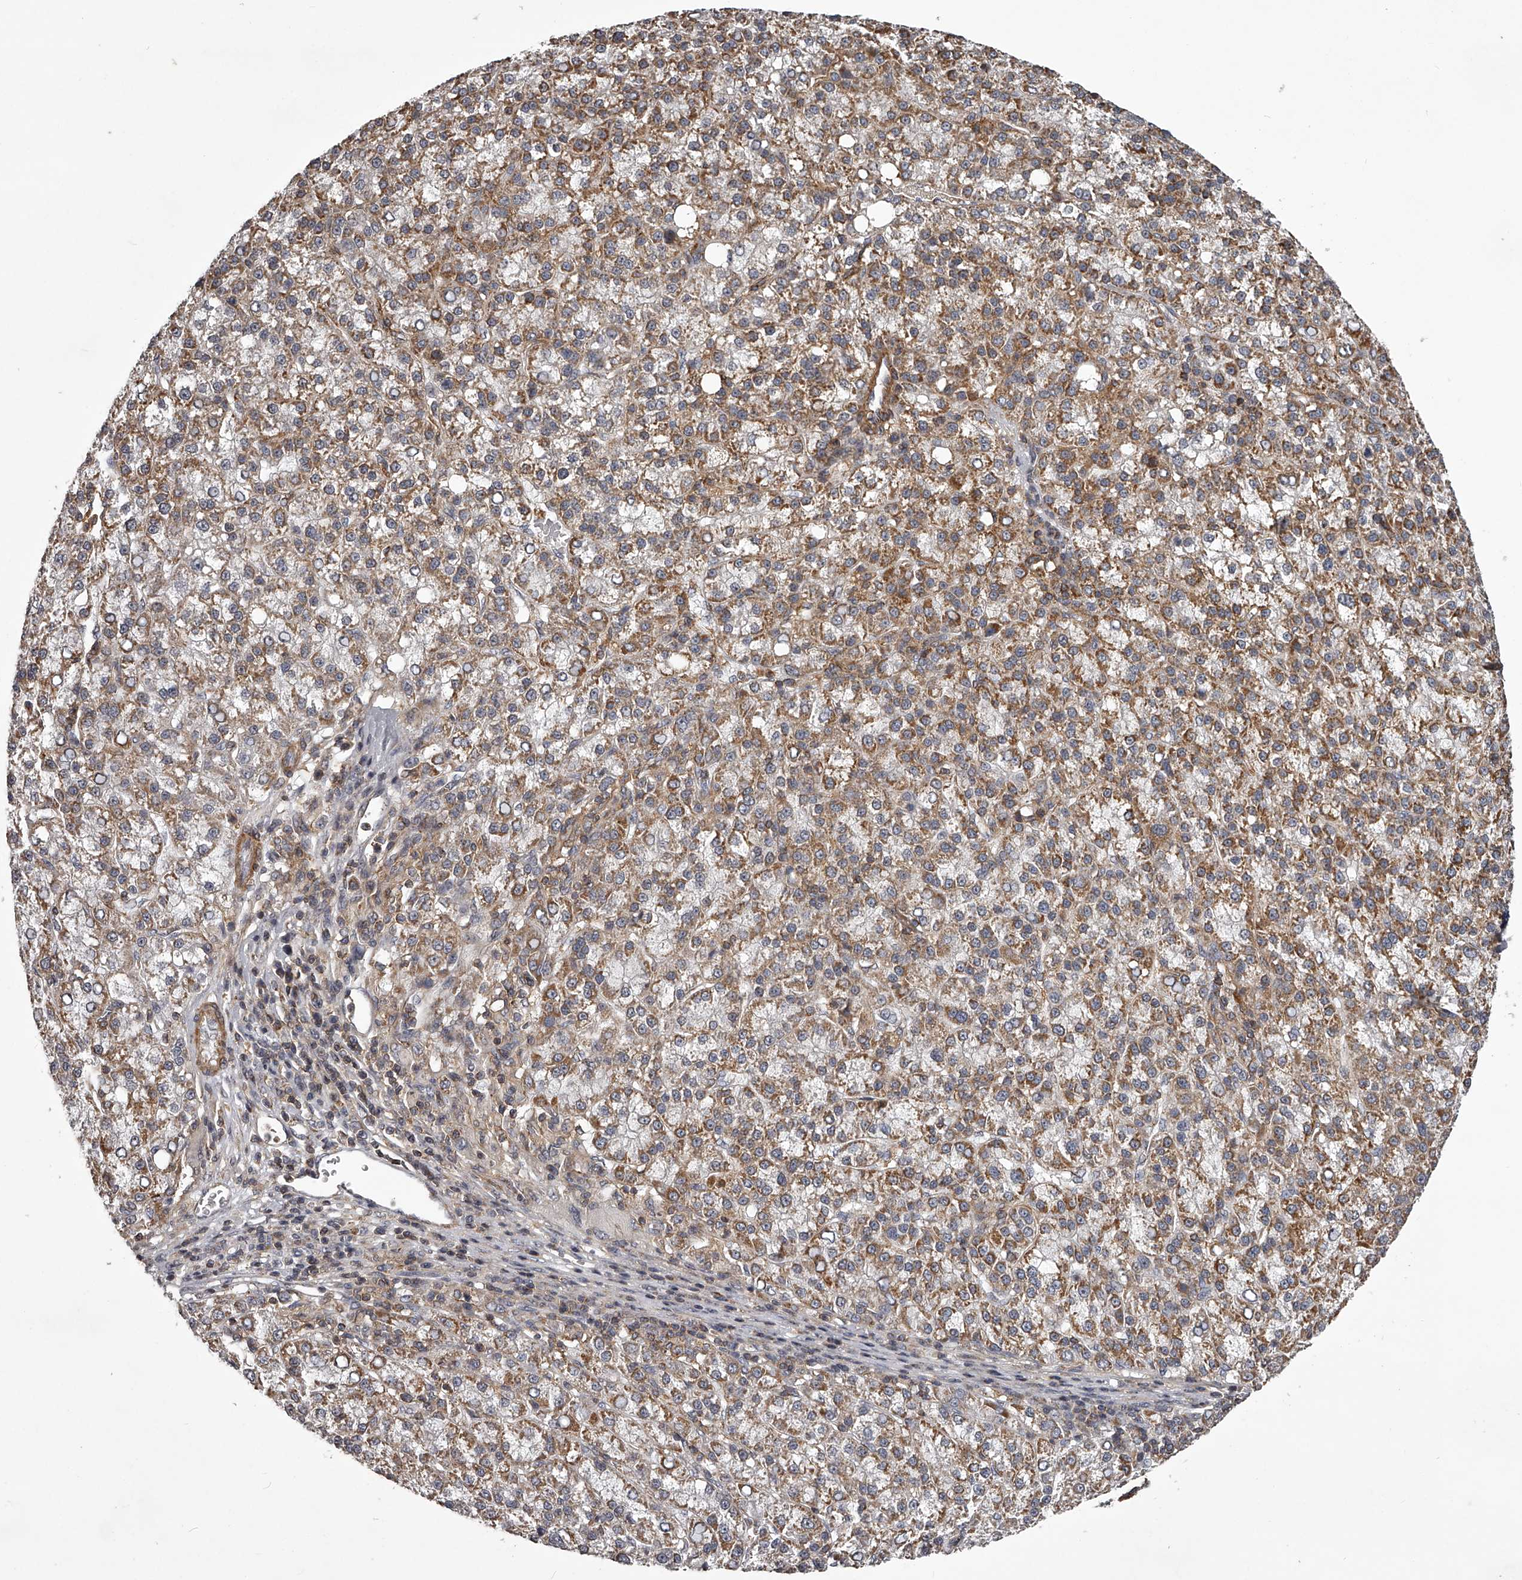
{"staining": {"intensity": "moderate", "quantity": ">75%", "location": "cytoplasmic/membranous"}, "tissue": "liver cancer", "cell_type": "Tumor cells", "image_type": "cancer", "snomed": [{"axis": "morphology", "description": "Carcinoma, Hepatocellular, NOS"}, {"axis": "topography", "description": "Liver"}], "caption": "Immunohistochemical staining of hepatocellular carcinoma (liver) displays medium levels of moderate cytoplasmic/membranous protein staining in approximately >75% of tumor cells.", "gene": "RRP36", "patient": {"sex": "female", "age": 58}}